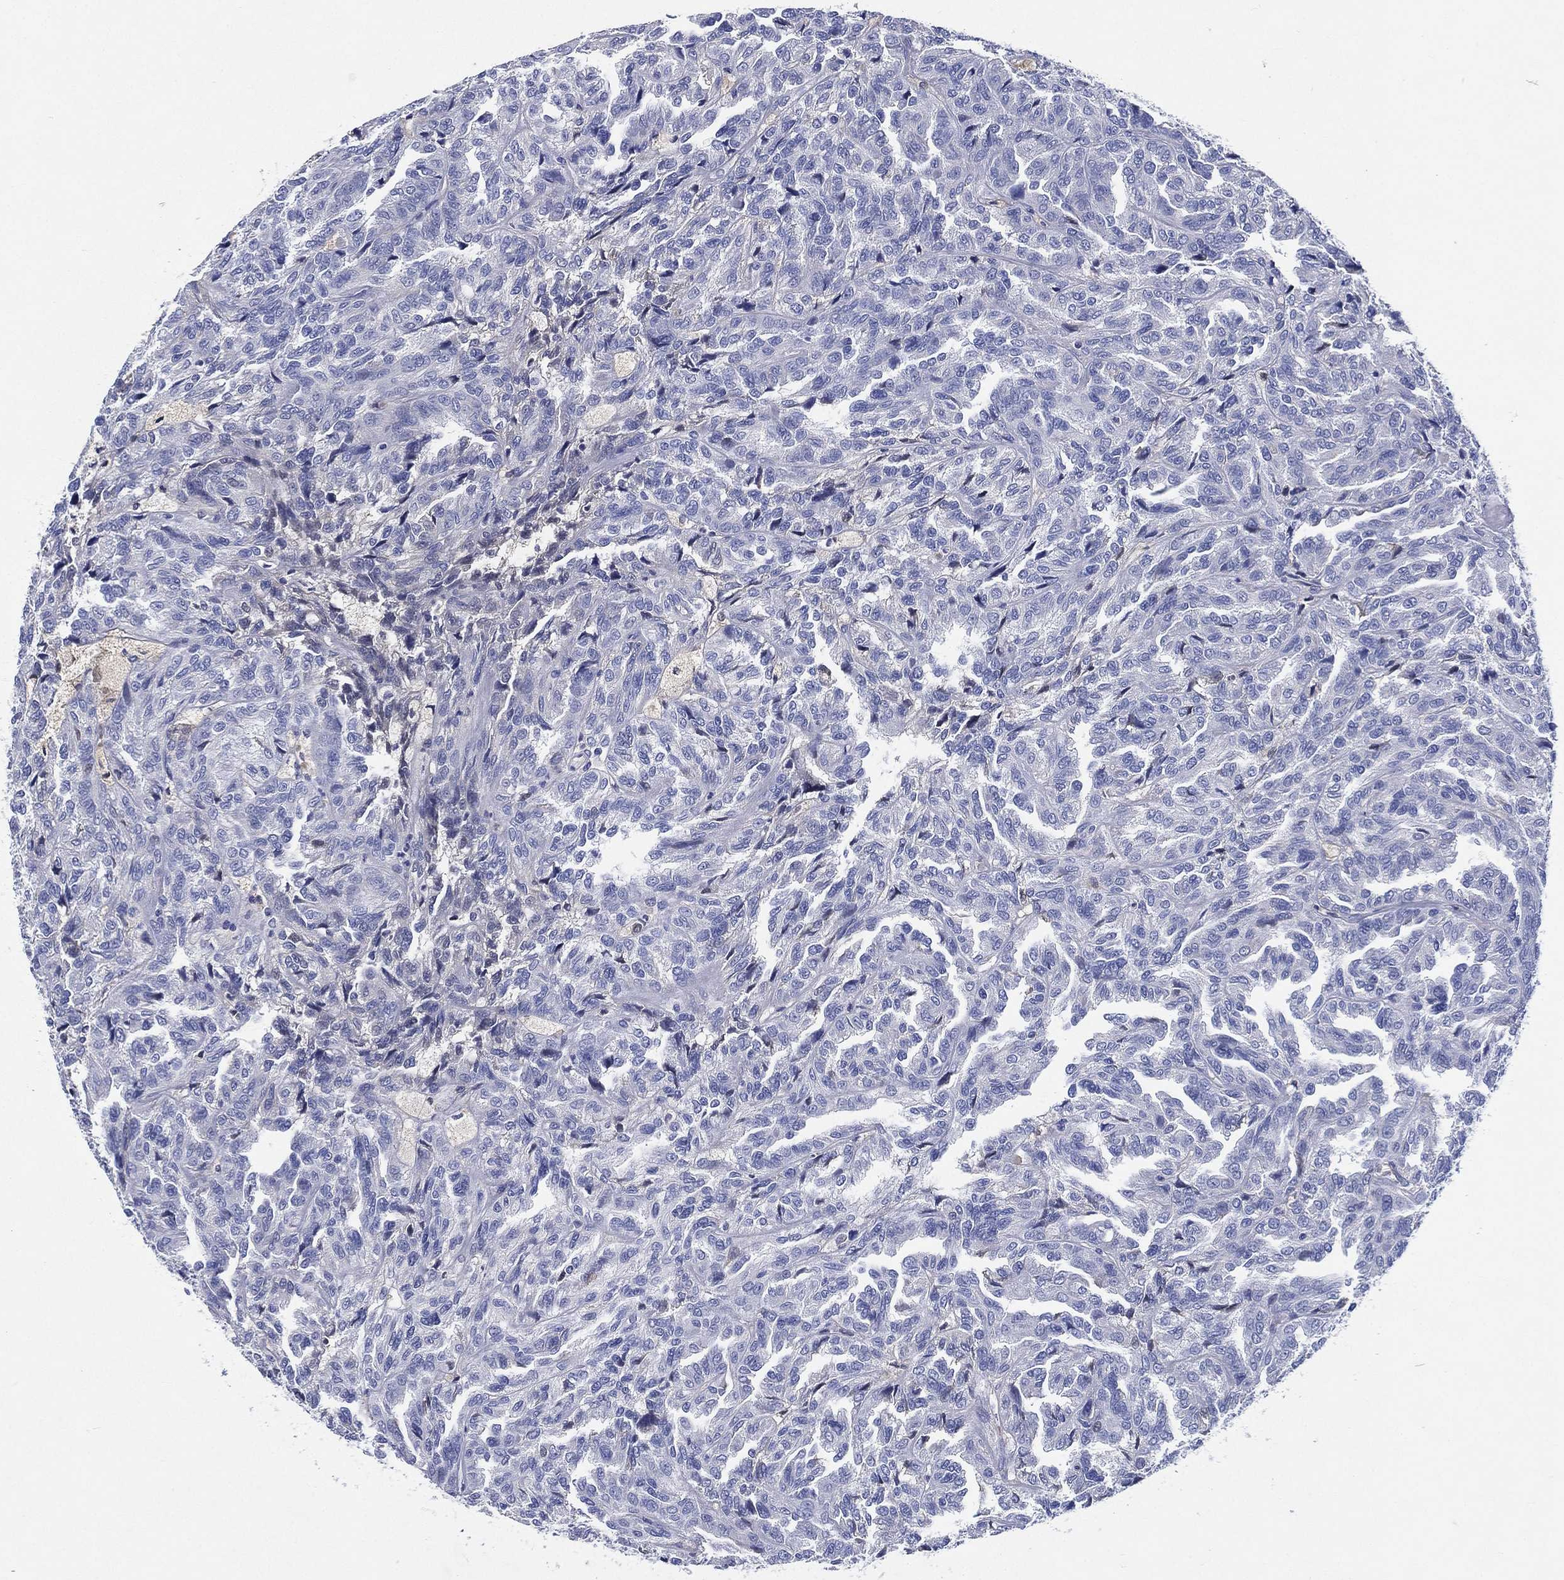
{"staining": {"intensity": "negative", "quantity": "none", "location": "none"}, "tissue": "renal cancer", "cell_type": "Tumor cells", "image_type": "cancer", "snomed": [{"axis": "morphology", "description": "Adenocarcinoma, NOS"}, {"axis": "topography", "description": "Kidney"}], "caption": "This is an immunohistochemistry (IHC) histopathology image of renal cancer (adenocarcinoma). There is no expression in tumor cells.", "gene": "TMPRSS11D", "patient": {"sex": "male", "age": 79}}